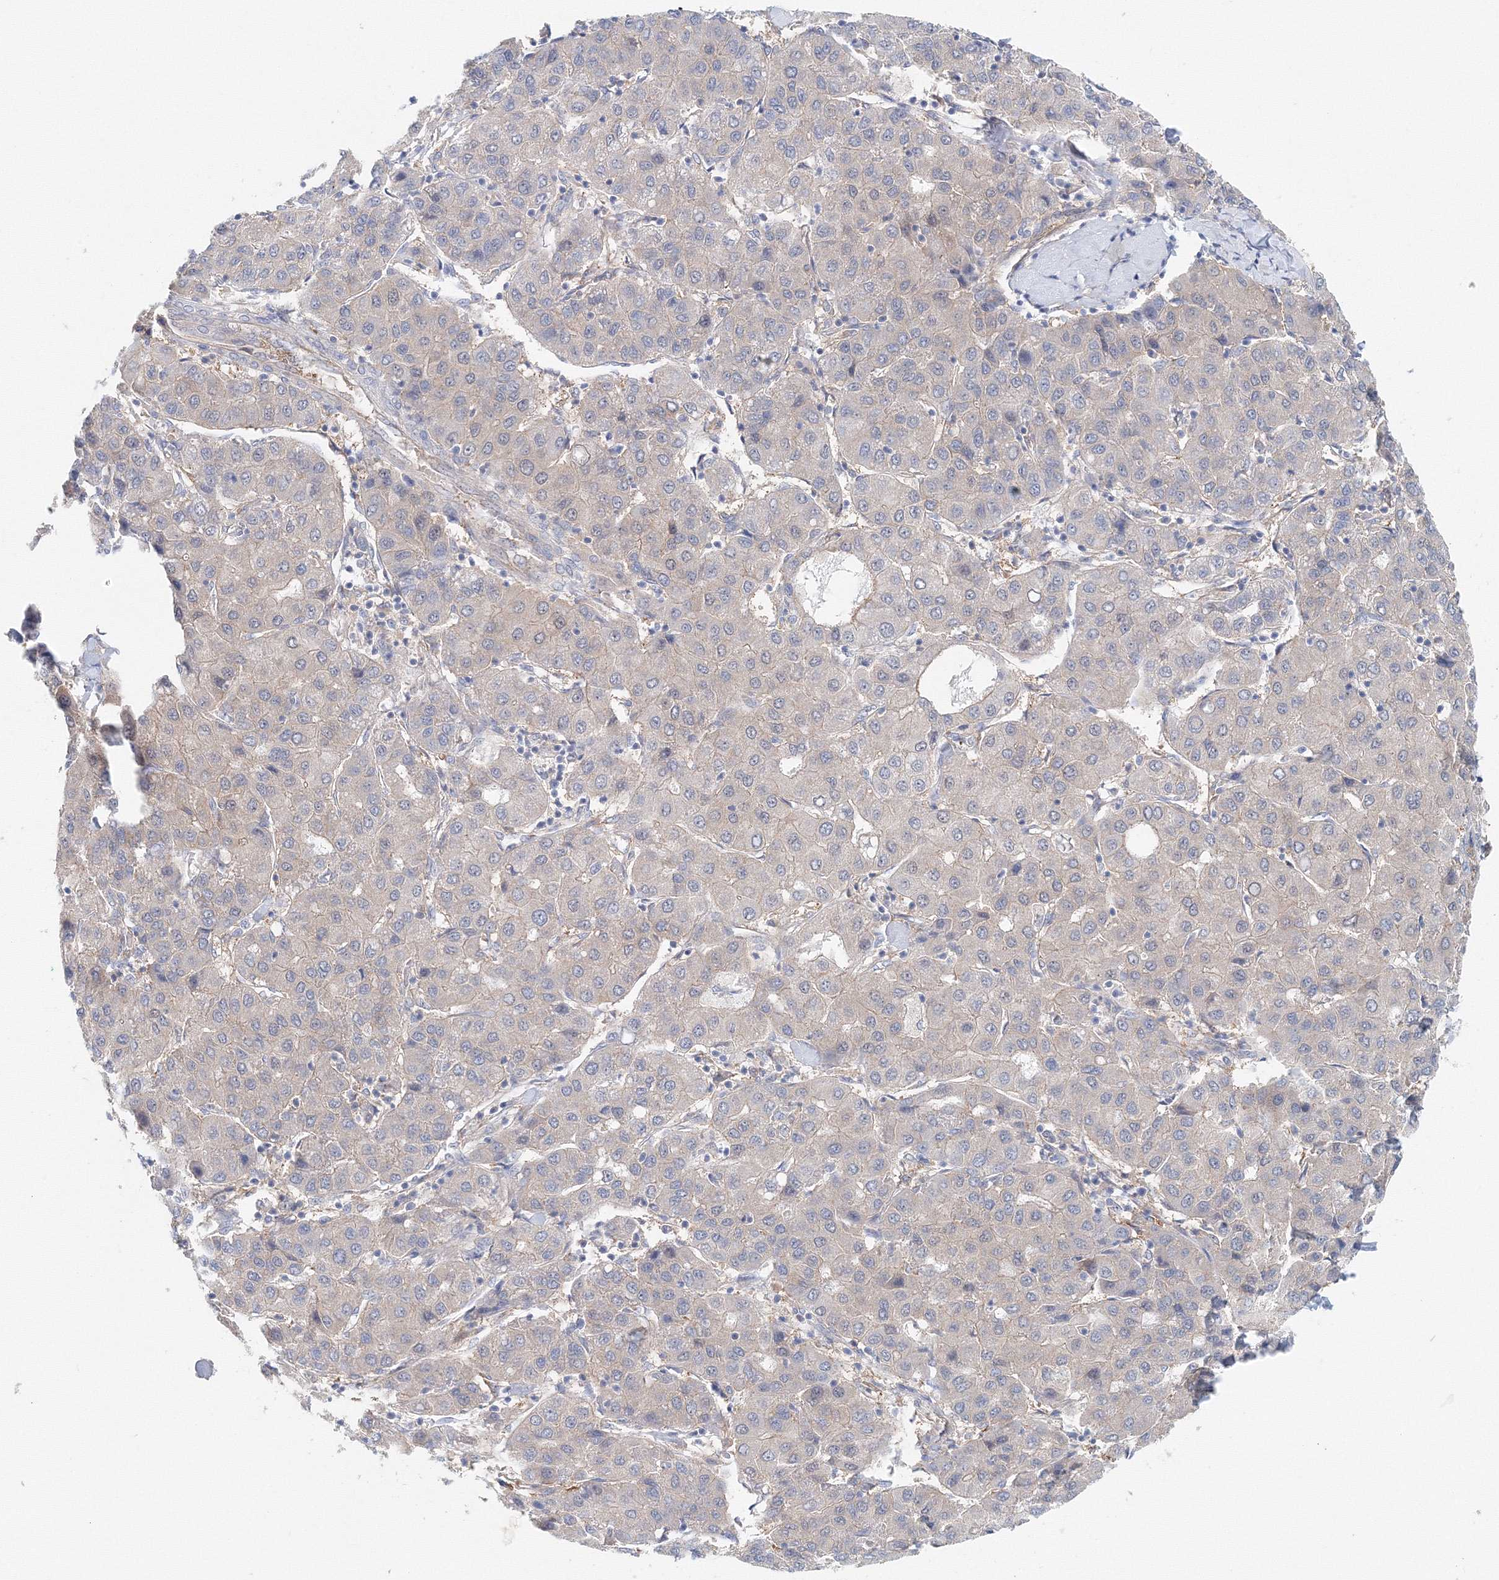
{"staining": {"intensity": "negative", "quantity": "none", "location": "none"}, "tissue": "liver cancer", "cell_type": "Tumor cells", "image_type": "cancer", "snomed": [{"axis": "morphology", "description": "Carcinoma, Hepatocellular, NOS"}, {"axis": "topography", "description": "Liver"}], "caption": "Immunohistochemical staining of human liver cancer (hepatocellular carcinoma) exhibits no significant staining in tumor cells. (DAB immunohistochemistry, high magnification).", "gene": "TPRKB", "patient": {"sex": "male", "age": 65}}